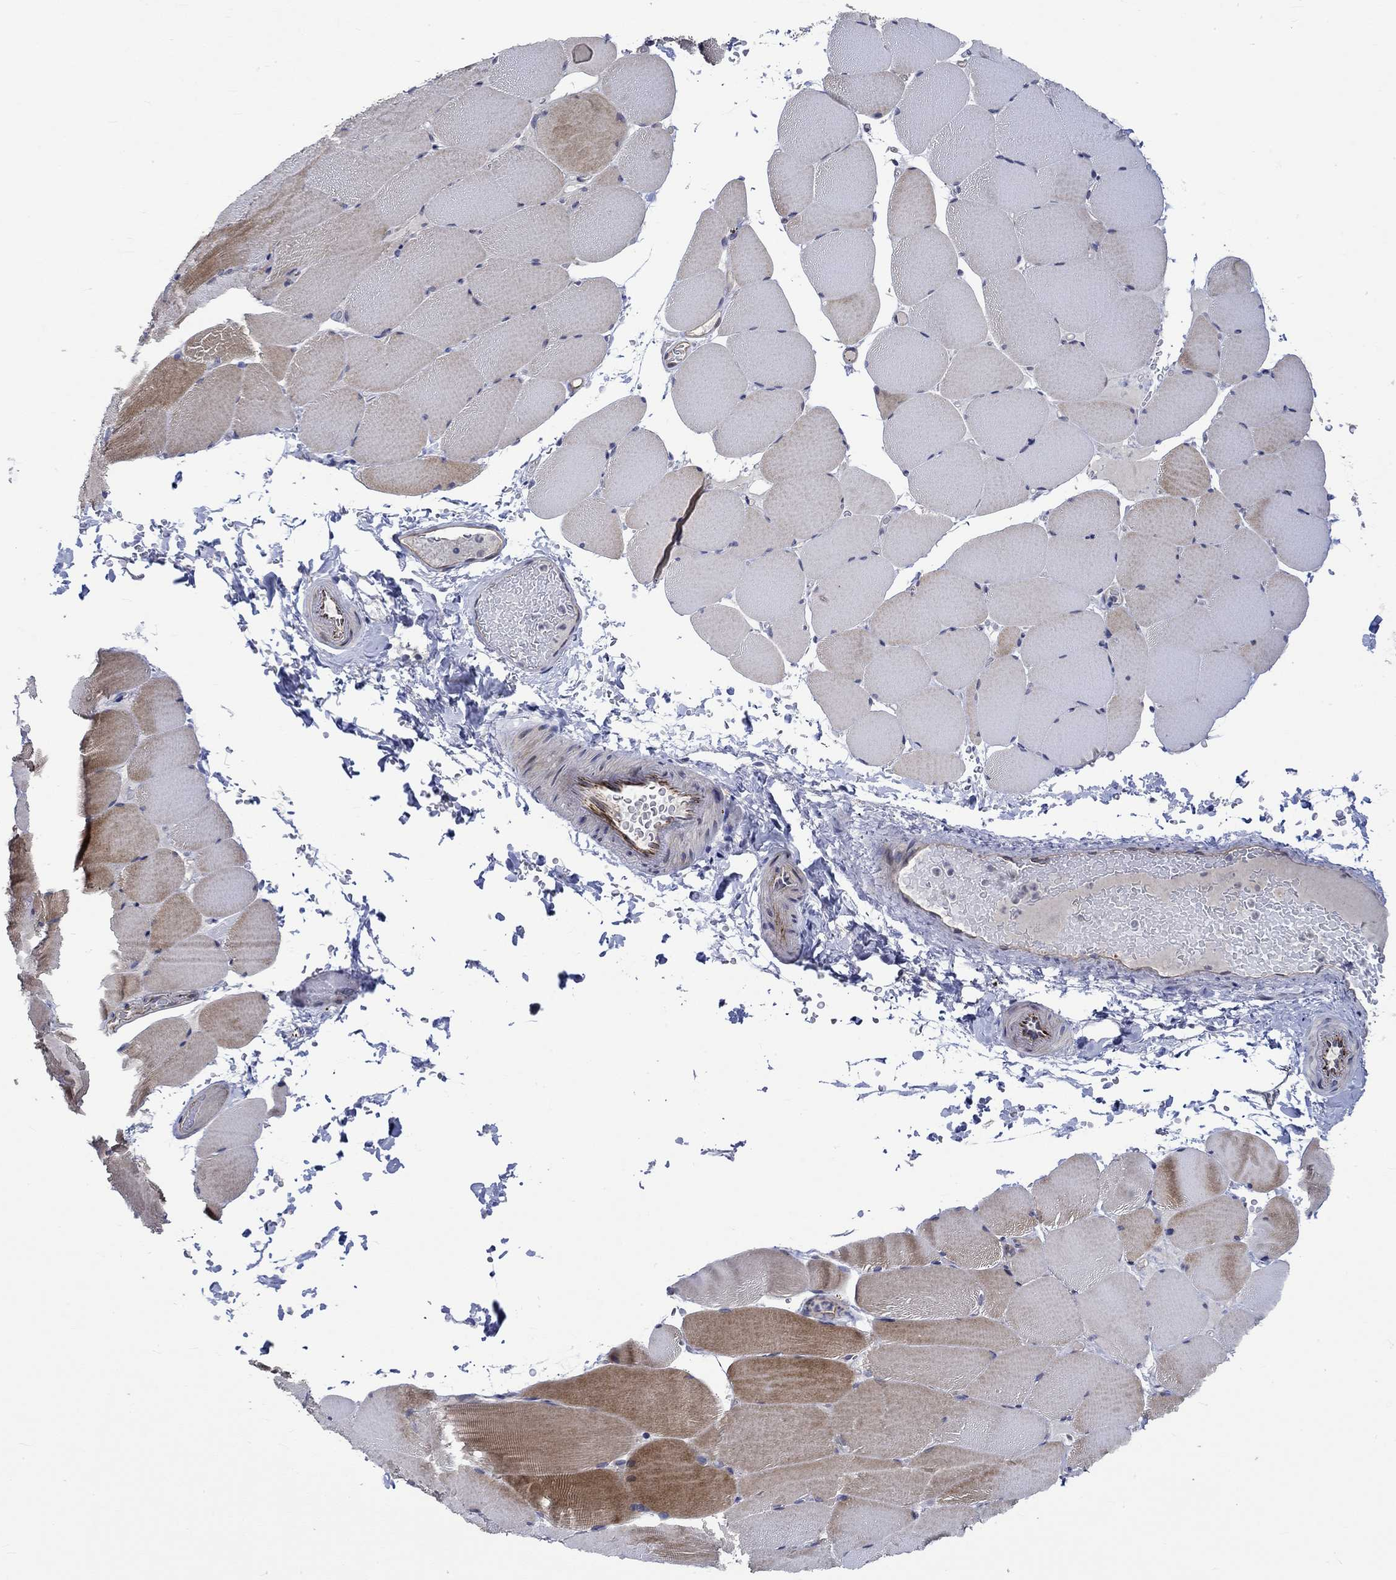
{"staining": {"intensity": "moderate", "quantity": "<25%", "location": "cytoplasmic/membranous"}, "tissue": "skeletal muscle", "cell_type": "Myocytes", "image_type": "normal", "snomed": [{"axis": "morphology", "description": "Normal tissue, NOS"}, {"axis": "topography", "description": "Skeletal muscle"}], "caption": "The micrograph displays a brown stain indicating the presence of a protein in the cytoplasmic/membranous of myocytes in skeletal muscle.", "gene": "GJA5", "patient": {"sex": "female", "age": 37}}